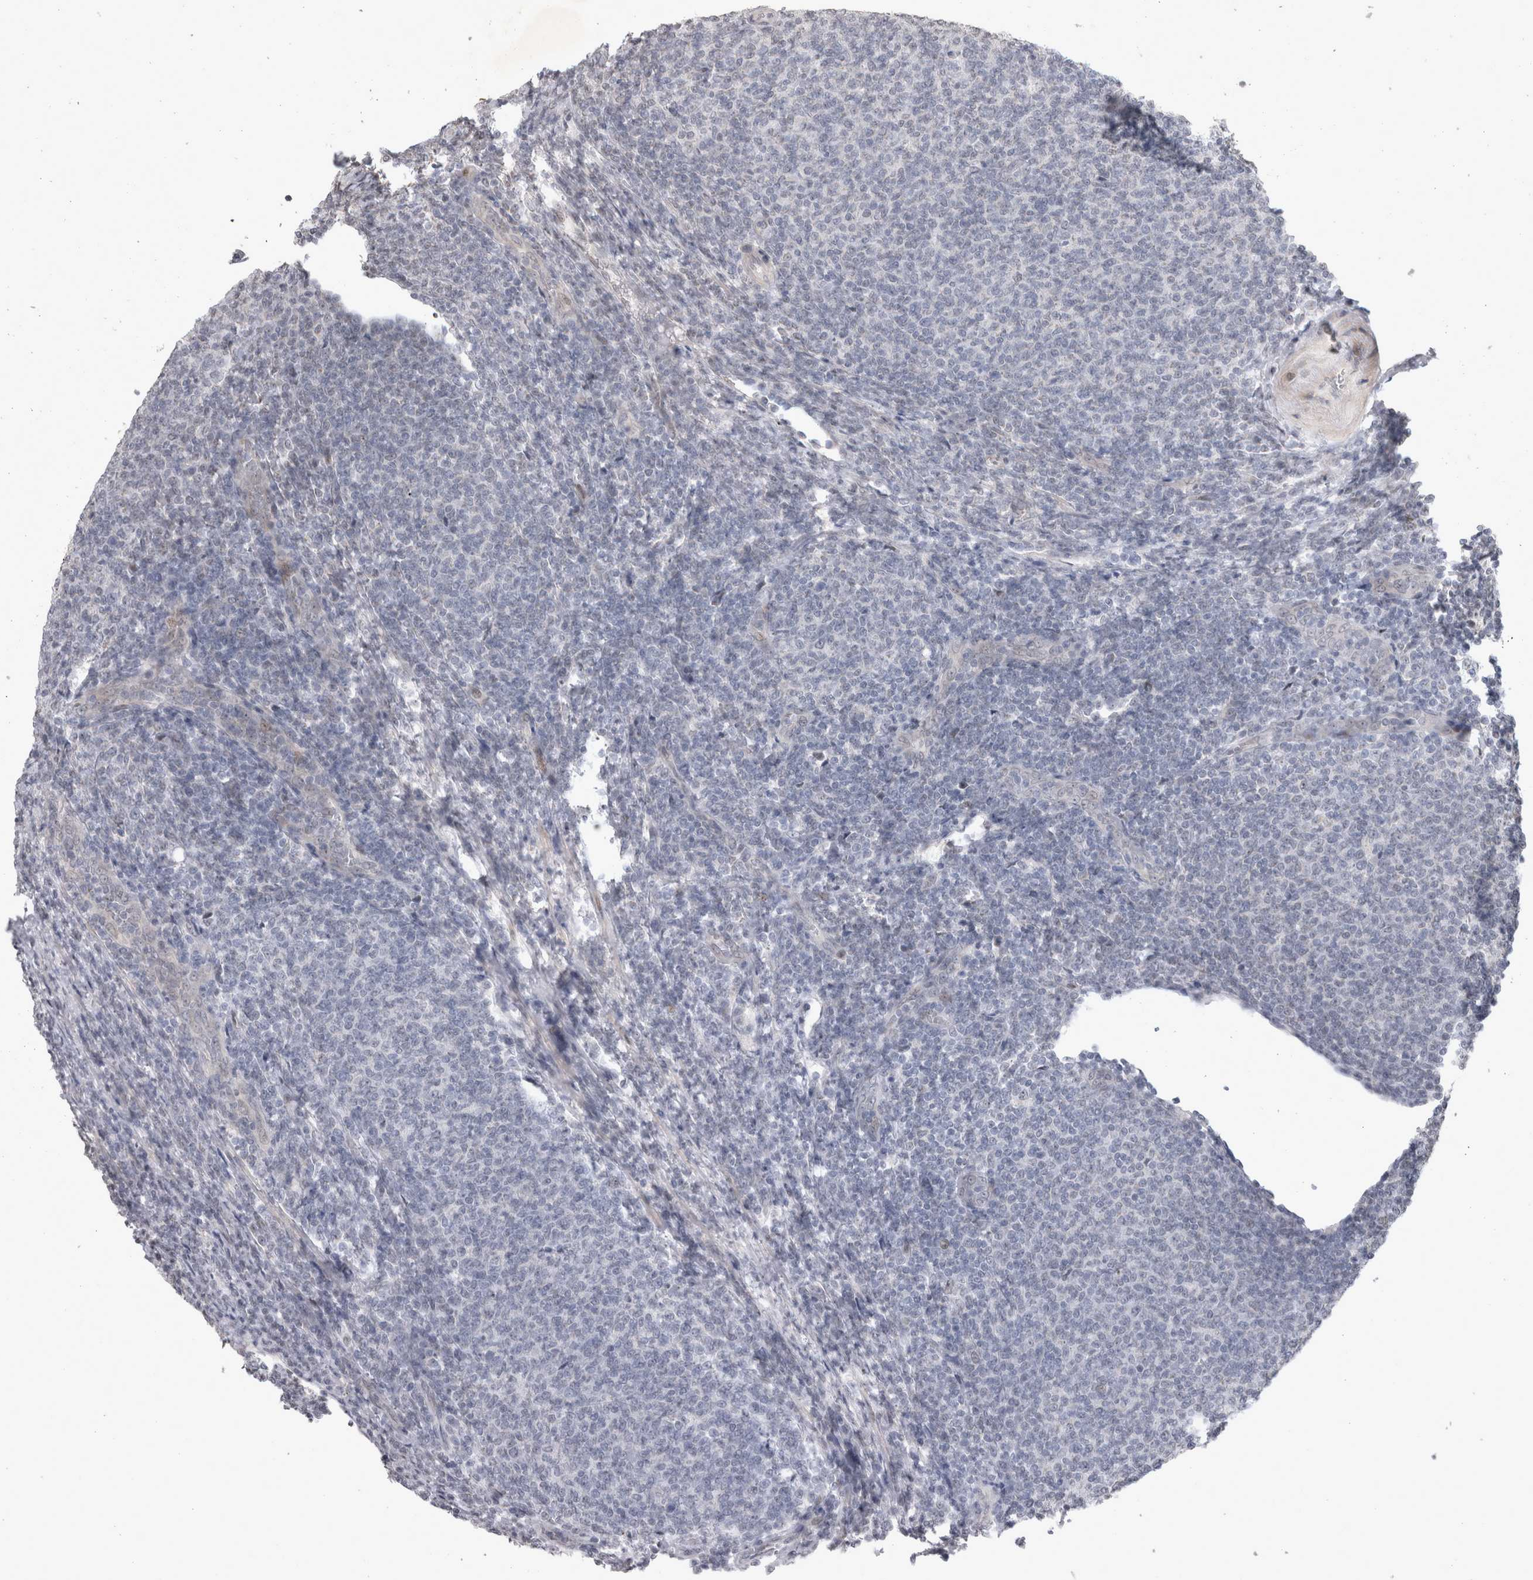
{"staining": {"intensity": "negative", "quantity": "none", "location": "none"}, "tissue": "lymphoma", "cell_type": "Tumor cells", "image_type": "cancer", "snomed": [{"axis": "morphology", "description": "Malignant lymphoma, non-Hodgkin's type, Low grade"}, {"axis": "topography", "description": "Lymph node"}], "caption": "This micrograph is of low-grade malignant lymphoma, non-Hodgkin's type stained with immunohistochemistry to label a protein in brown with the nuclei are counter-stained blue. There is no expression in tumor cells.", "gene": "IFI44", "patient": {"sex": "male", "age": 66}}